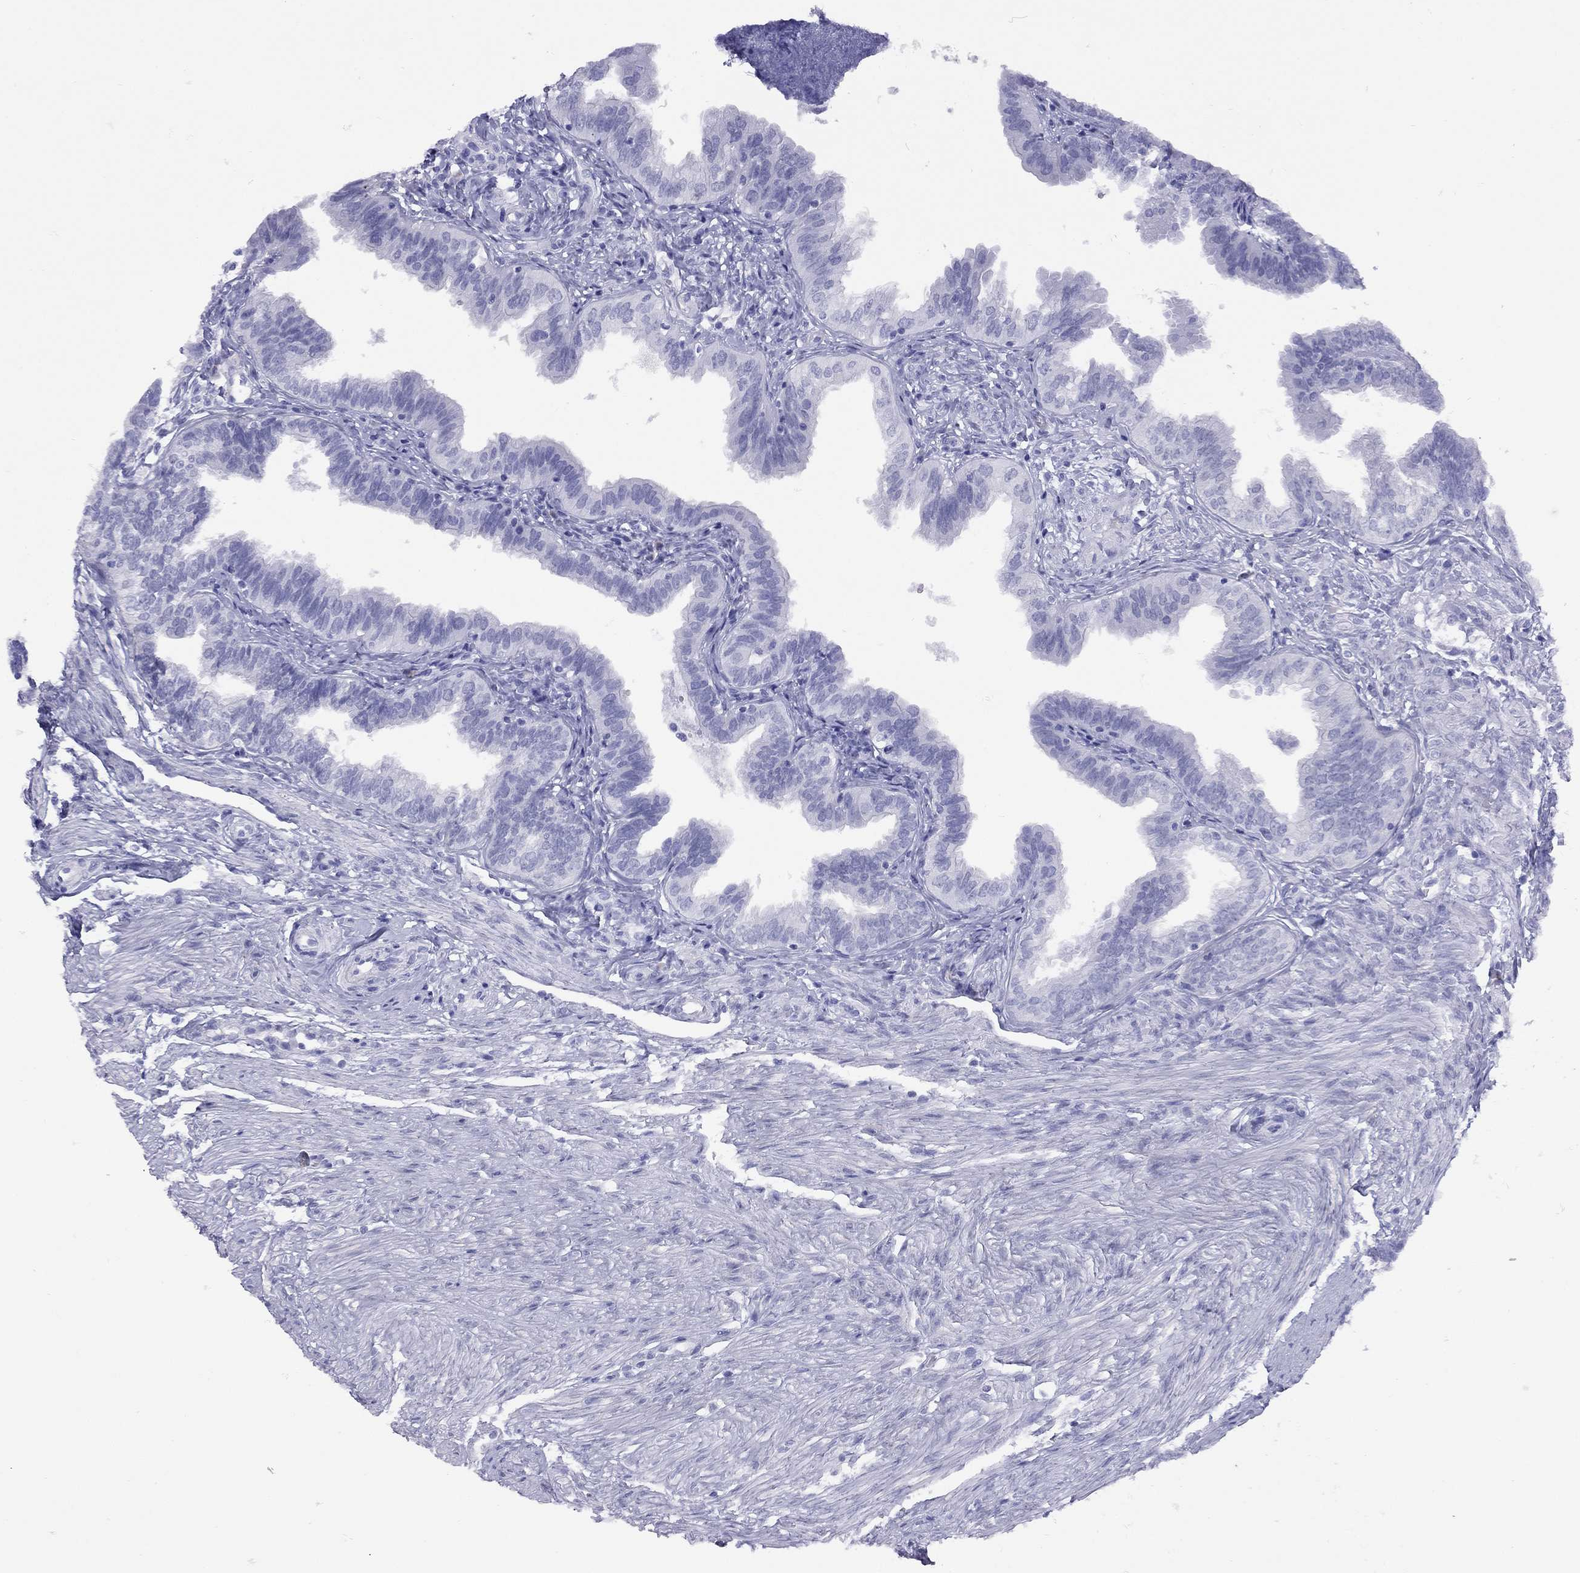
{"staining": {"intensity": "negative", "quantity": "none", "location": "none"}, "tissue": "fallopian tube", "cell_type": "Glandular cells", "image_type": "normal", "snomed": [{"axis": "morphology", "description": "Normal tissue, NOS"}, {"axis": "topography", "description": "Fallopian tube"}], "caption": "Image shows no protein expression in glandular cells of normal fallopian tube. (DAB (3,3'-diaminobenzidine) immunohistochemistry (IHC) with hematoxylin counter stain).", "gene": "GRIA2", "patient": {"sex": "female", "age": 39}}